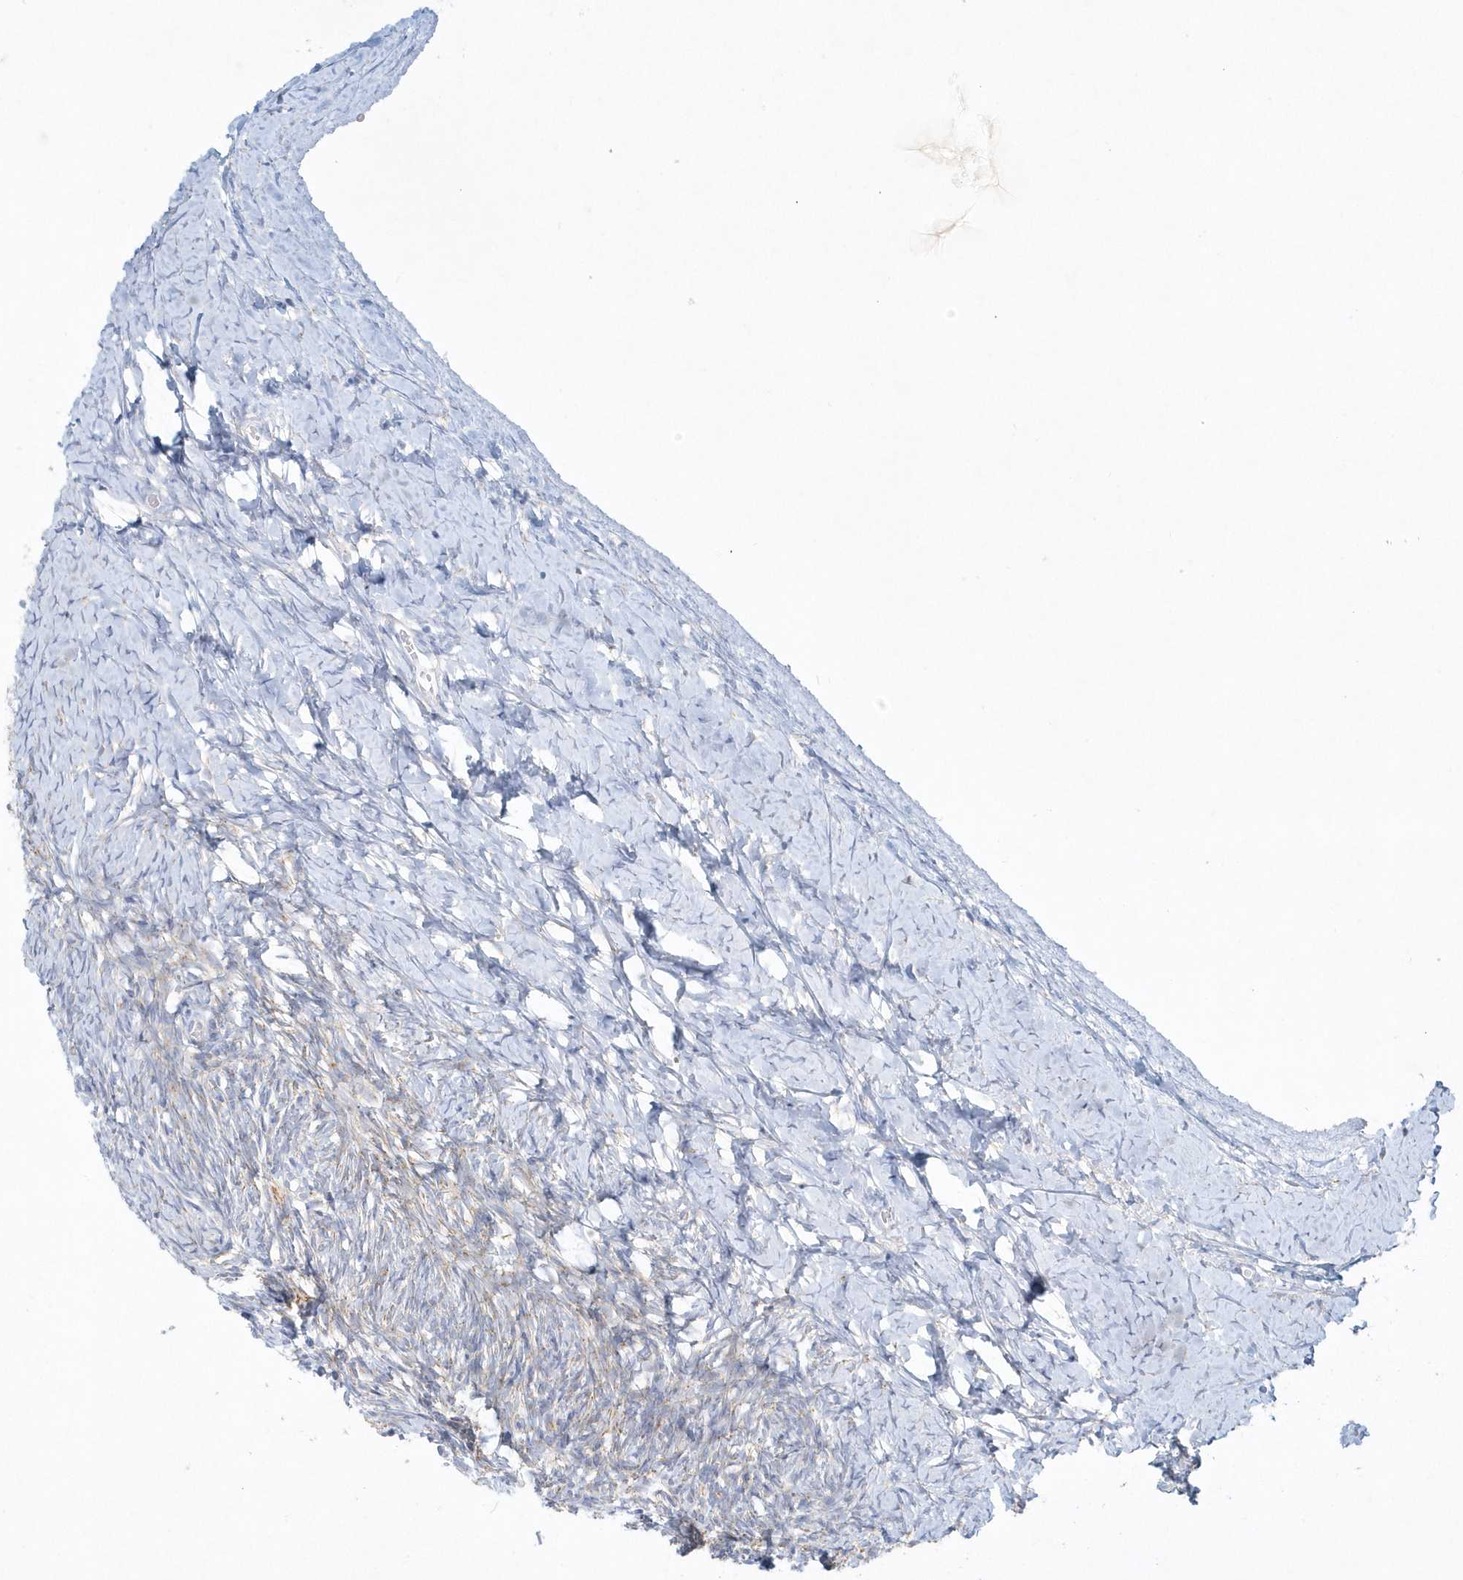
{"staining": {"intensity": "negative", "quantity": "none", "location": "none"}, "tissue": "ovary", "cell_type": "Ovarian stroma cells", "image_type": "normal", "snomed": [{"axis": "morphology", "description": "Normal tissue, NOS"}, {"axis": "morphology", "description": "Developmental malformation"}, {"axis": "topography", "description": "Ovary"}], "caption": "There is no significant staining in ovarian stroma cells of ovary. (DAB immunohistochemistry, high magnification).", "gene": "DNAH1", "patient": {"sex": "female", "age": 39}}